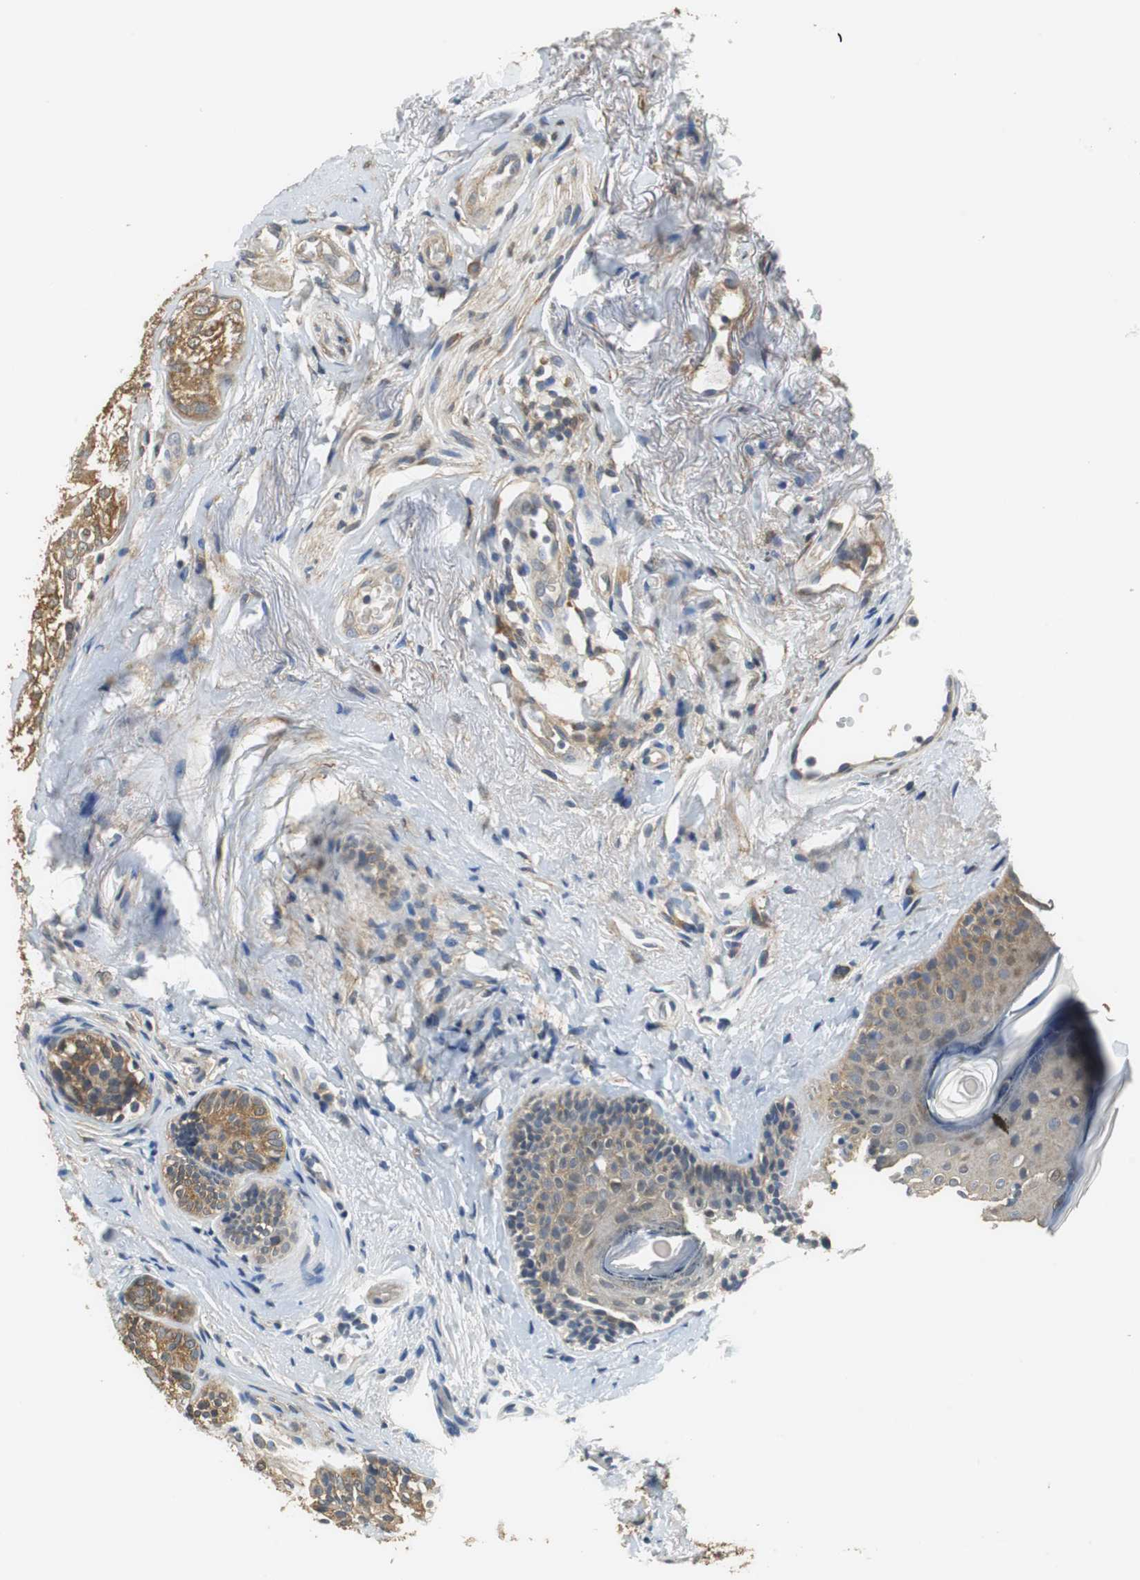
{"staining": {"intensity": "moderate", "quantity": ">75%", "location": "cytoplasmic/membranous"}, "tissue": "skin cancer", "cell_type": "Tumor cells", "image_type": "cancer", "snomed": [{"axis": "morphology", "description": "Normal tissue, NOS"}, {"axis": "morphology", "description": "Basal cell carcinoma"}, {"axis": "topography", "description": "Skin"}], "caption": "Skin cancer stained with immunohistochemistry (IHC) demonstrates moderate cytoplasmic/membranous positivity in about >75% of tumor cells. The staining is performed using DAB brown chromogen to label protein expression. The nuclei are counter-stained blue using hematoxylin.", "gene": "UBQLN2", "patient": {"sex": "female", "age": 69}}